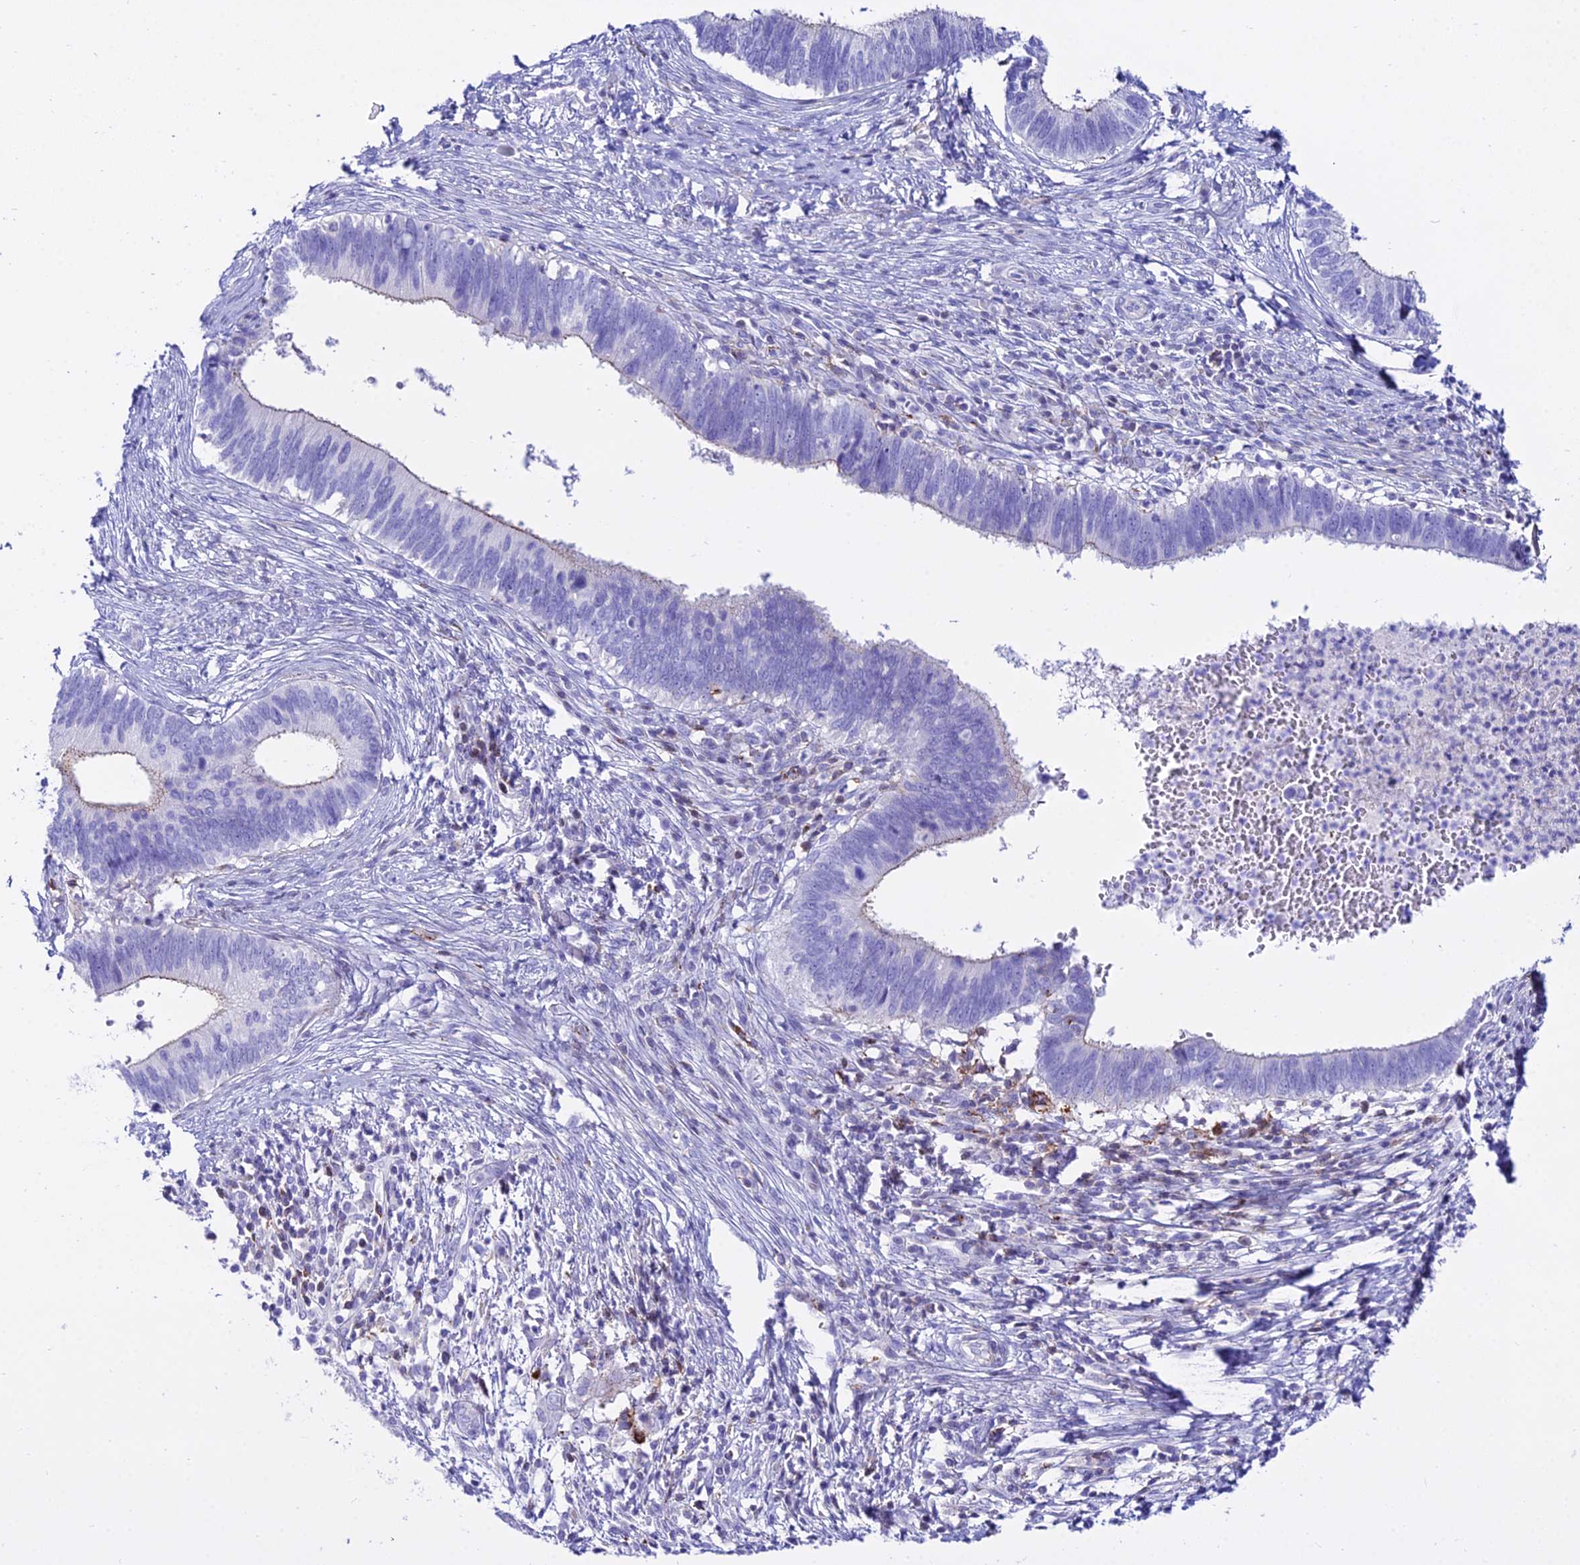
{"staining": {"intensity": "negative", "quantity": "none", "location": "none"}, "tissue": "cervical cancer", "cell_type": "Tumor cells", "image_type": "cancer", "snomed": [{"axis": "morphology", "description": "Adenocarcinoma, NOS"}, {"axis": "topography", "description": "Cervix"}], "caption": "The IHC micrograph has no significant staining in tumor cells of cervical cancer tissue.", "gene": "DLX1", "patient": {"sex": "female", "age": 42}}